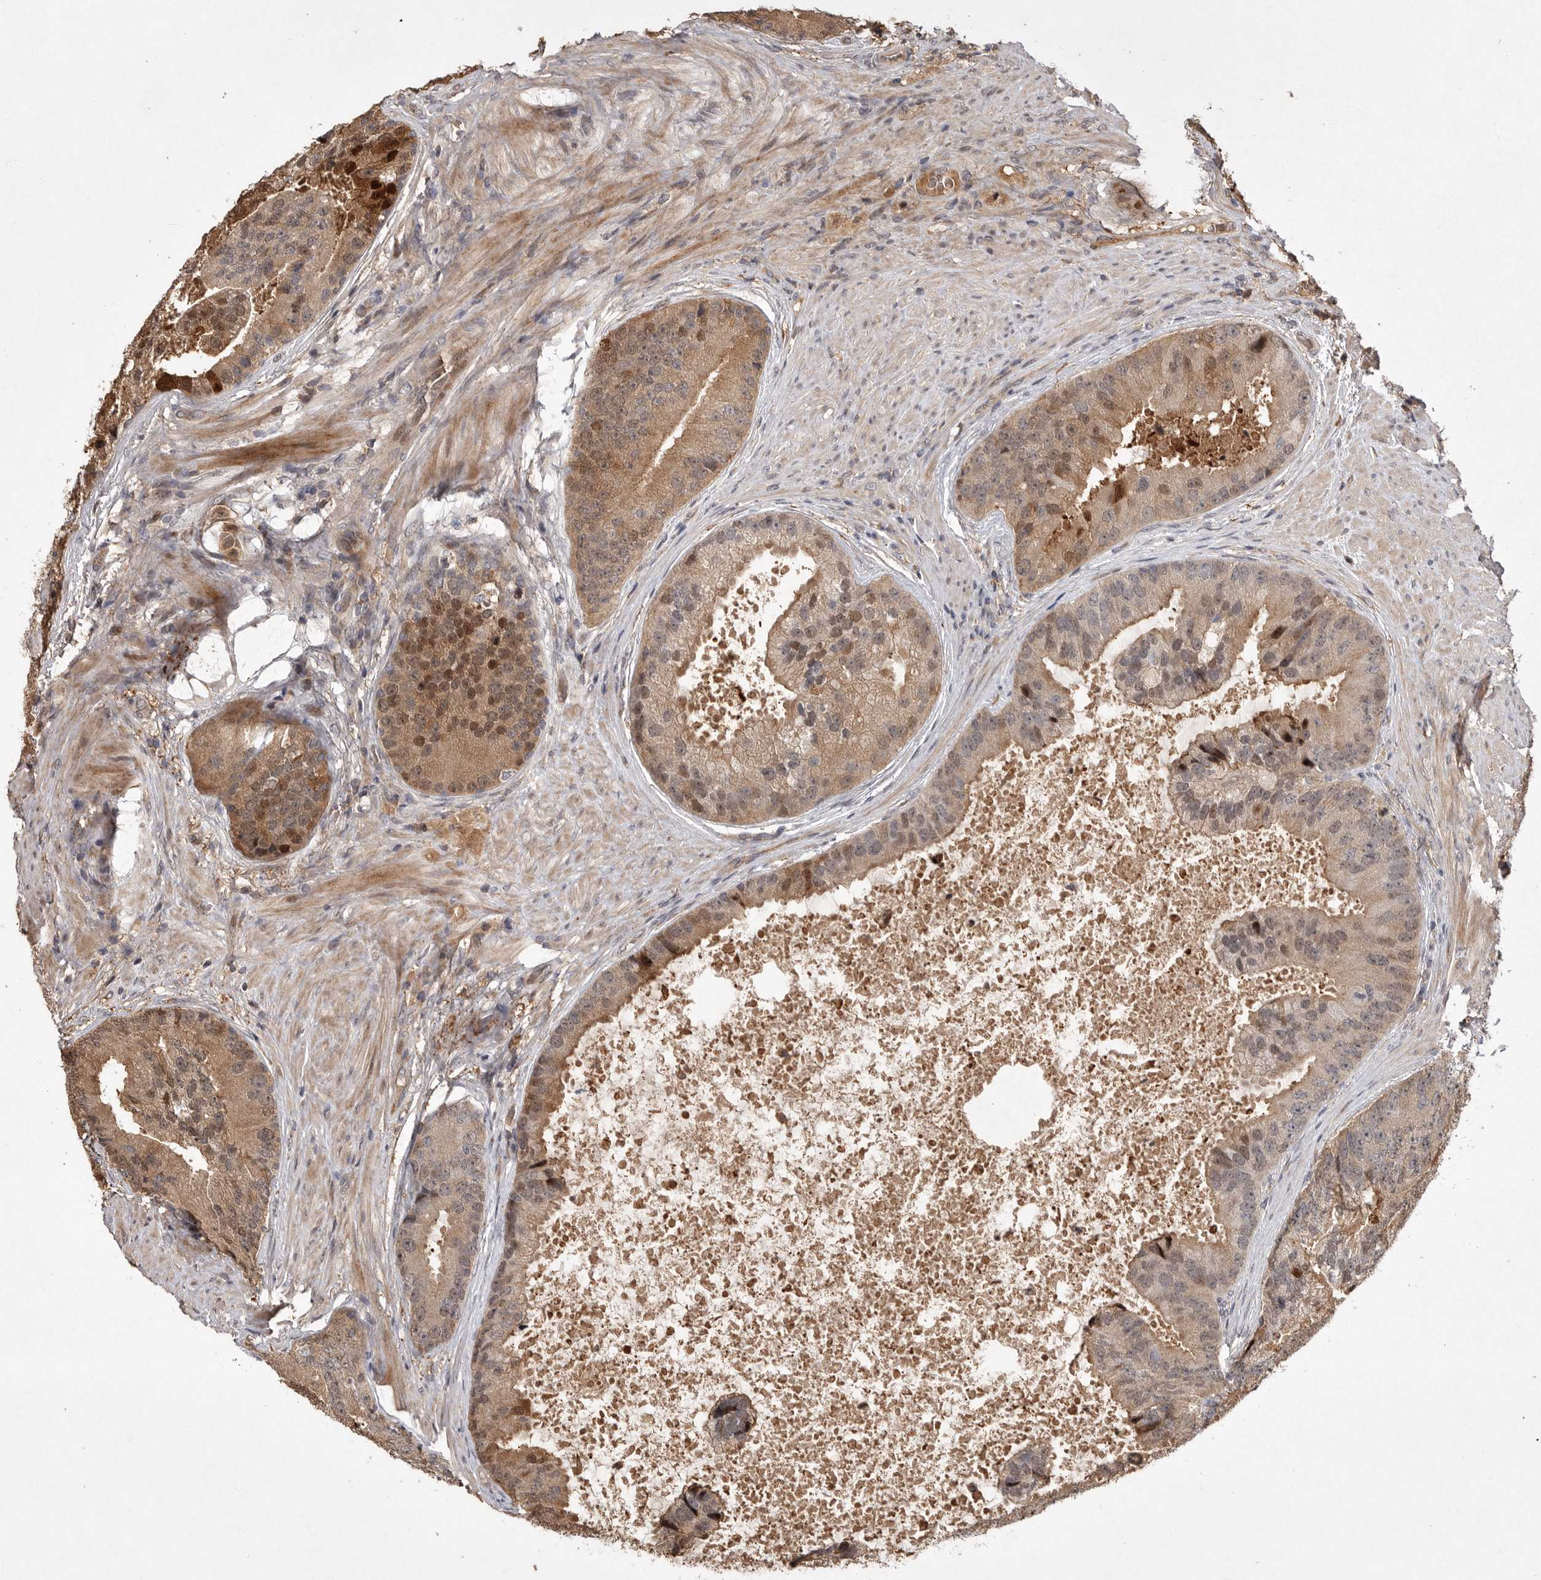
{"staining": {"intensity": "moderate", "quantity": ">75%", "location": "cytoplasmic/membranous,nuclear"}, "tissue": "prostate cancer", "cell_type": "Tumor cells", "image_type": "cancer", "snomed": [{"axis": "morphology", "description": "Adenocarcinoma, High grade"}, {"axis": "topography", "description": "Prostate"}], "caption": "A medium amount of moderate cytoplasmic/membranous and nuclear staining is present in approximately >75% of tumor cells in adenocarcinoma (high-grade) (prostate) tissue.", "gene": "VN1R4", "patient": {"sex": "male", "age": 70}}